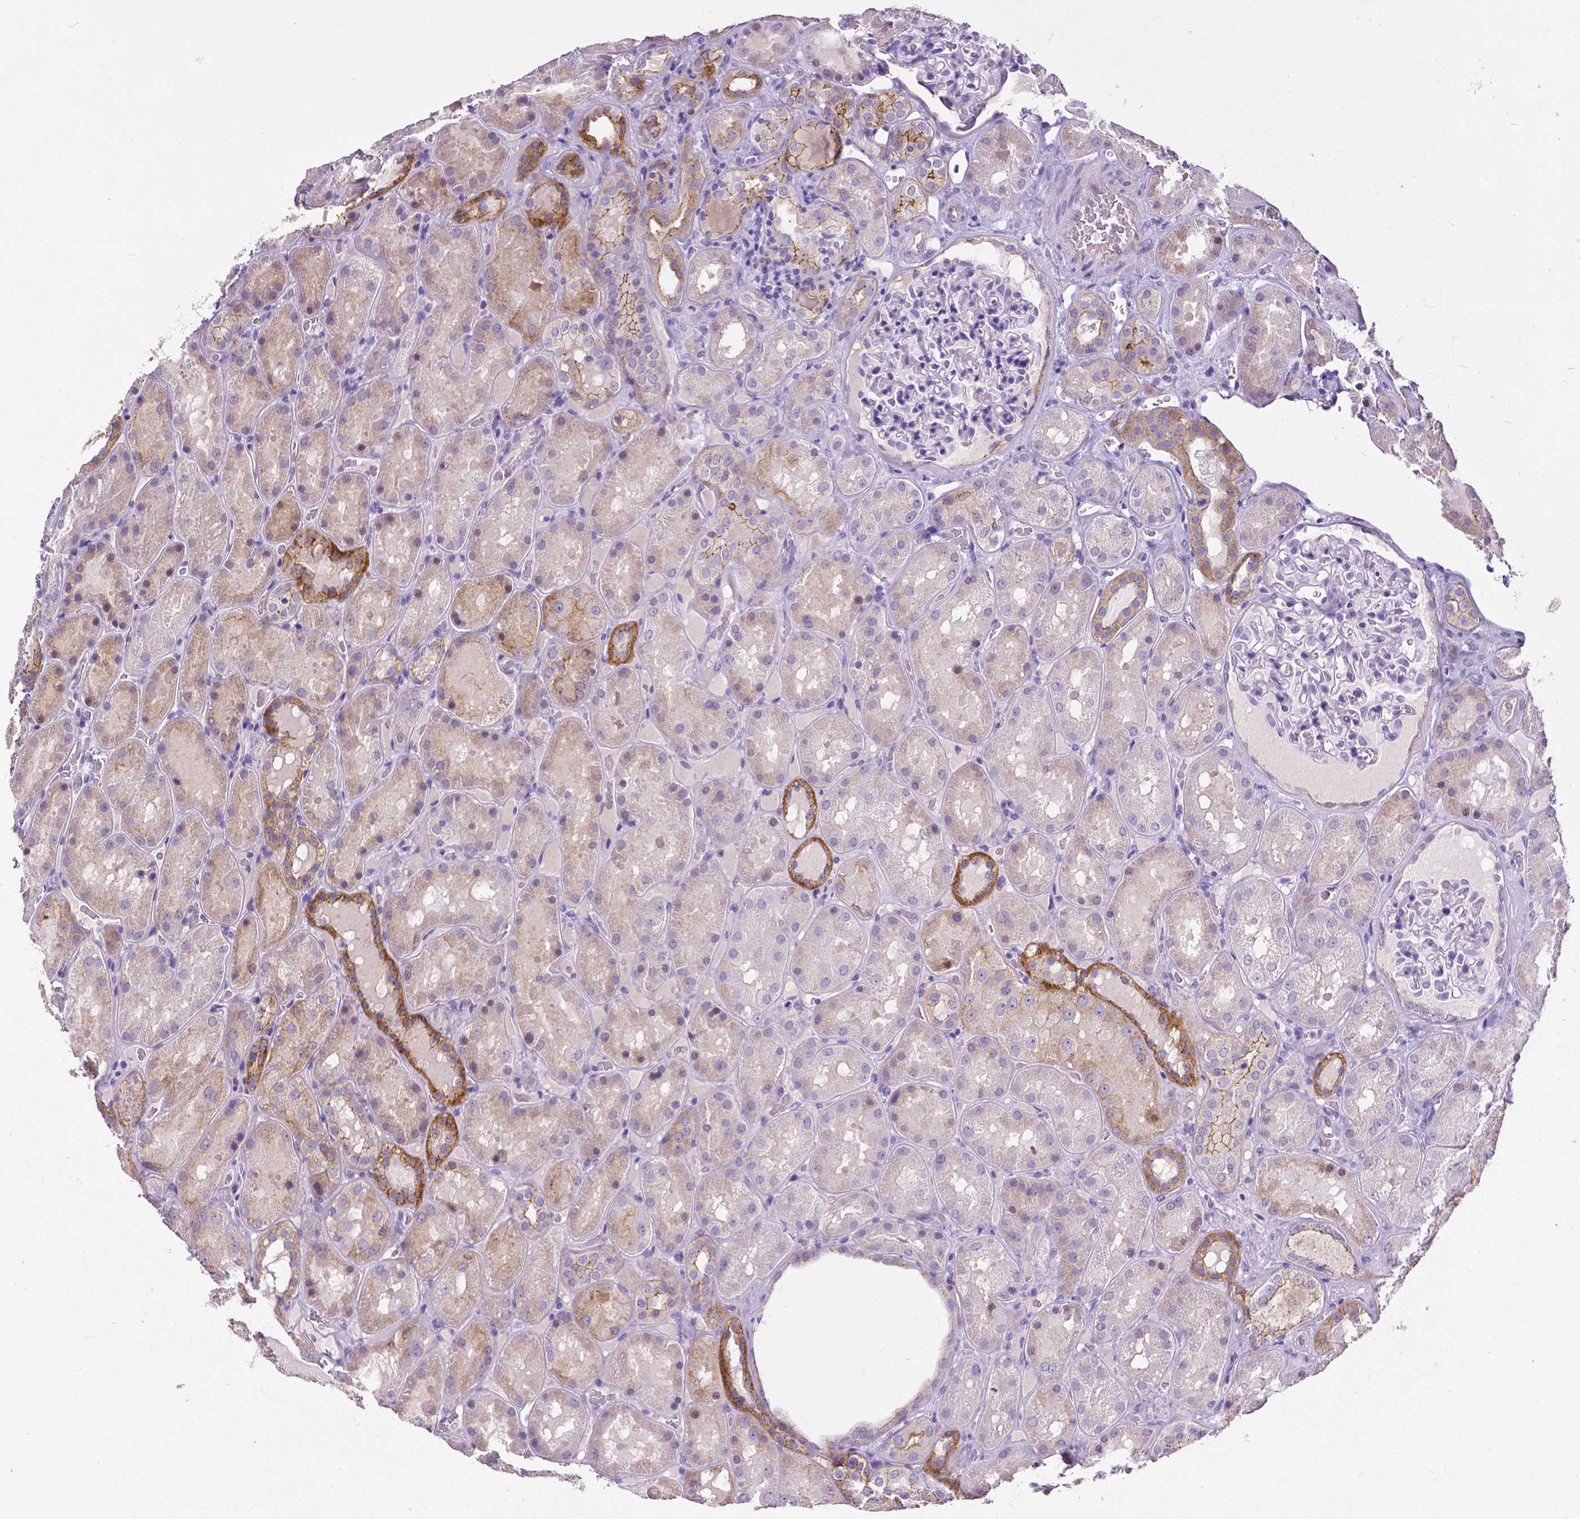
{"staining": {"intensity": "negative", "quantity": "none", "location": "none"}, "tissue": "kidney", "cell_type": "Cells in glomeruli", "image_type": "normal", "snomed": [{"axis": "morphology", "description": "Normal tissue, NOS"}, {"axis": "topography", "description": "Kidney"}], "caption": "A high-resolution micrograph shows immunohistochemistry (IHC) staining of benign kidney, which exhibits no significant positivity in cells in glomeruli.", "gene": "OCLN", "patient": {"sex": "male", "age": 73}}